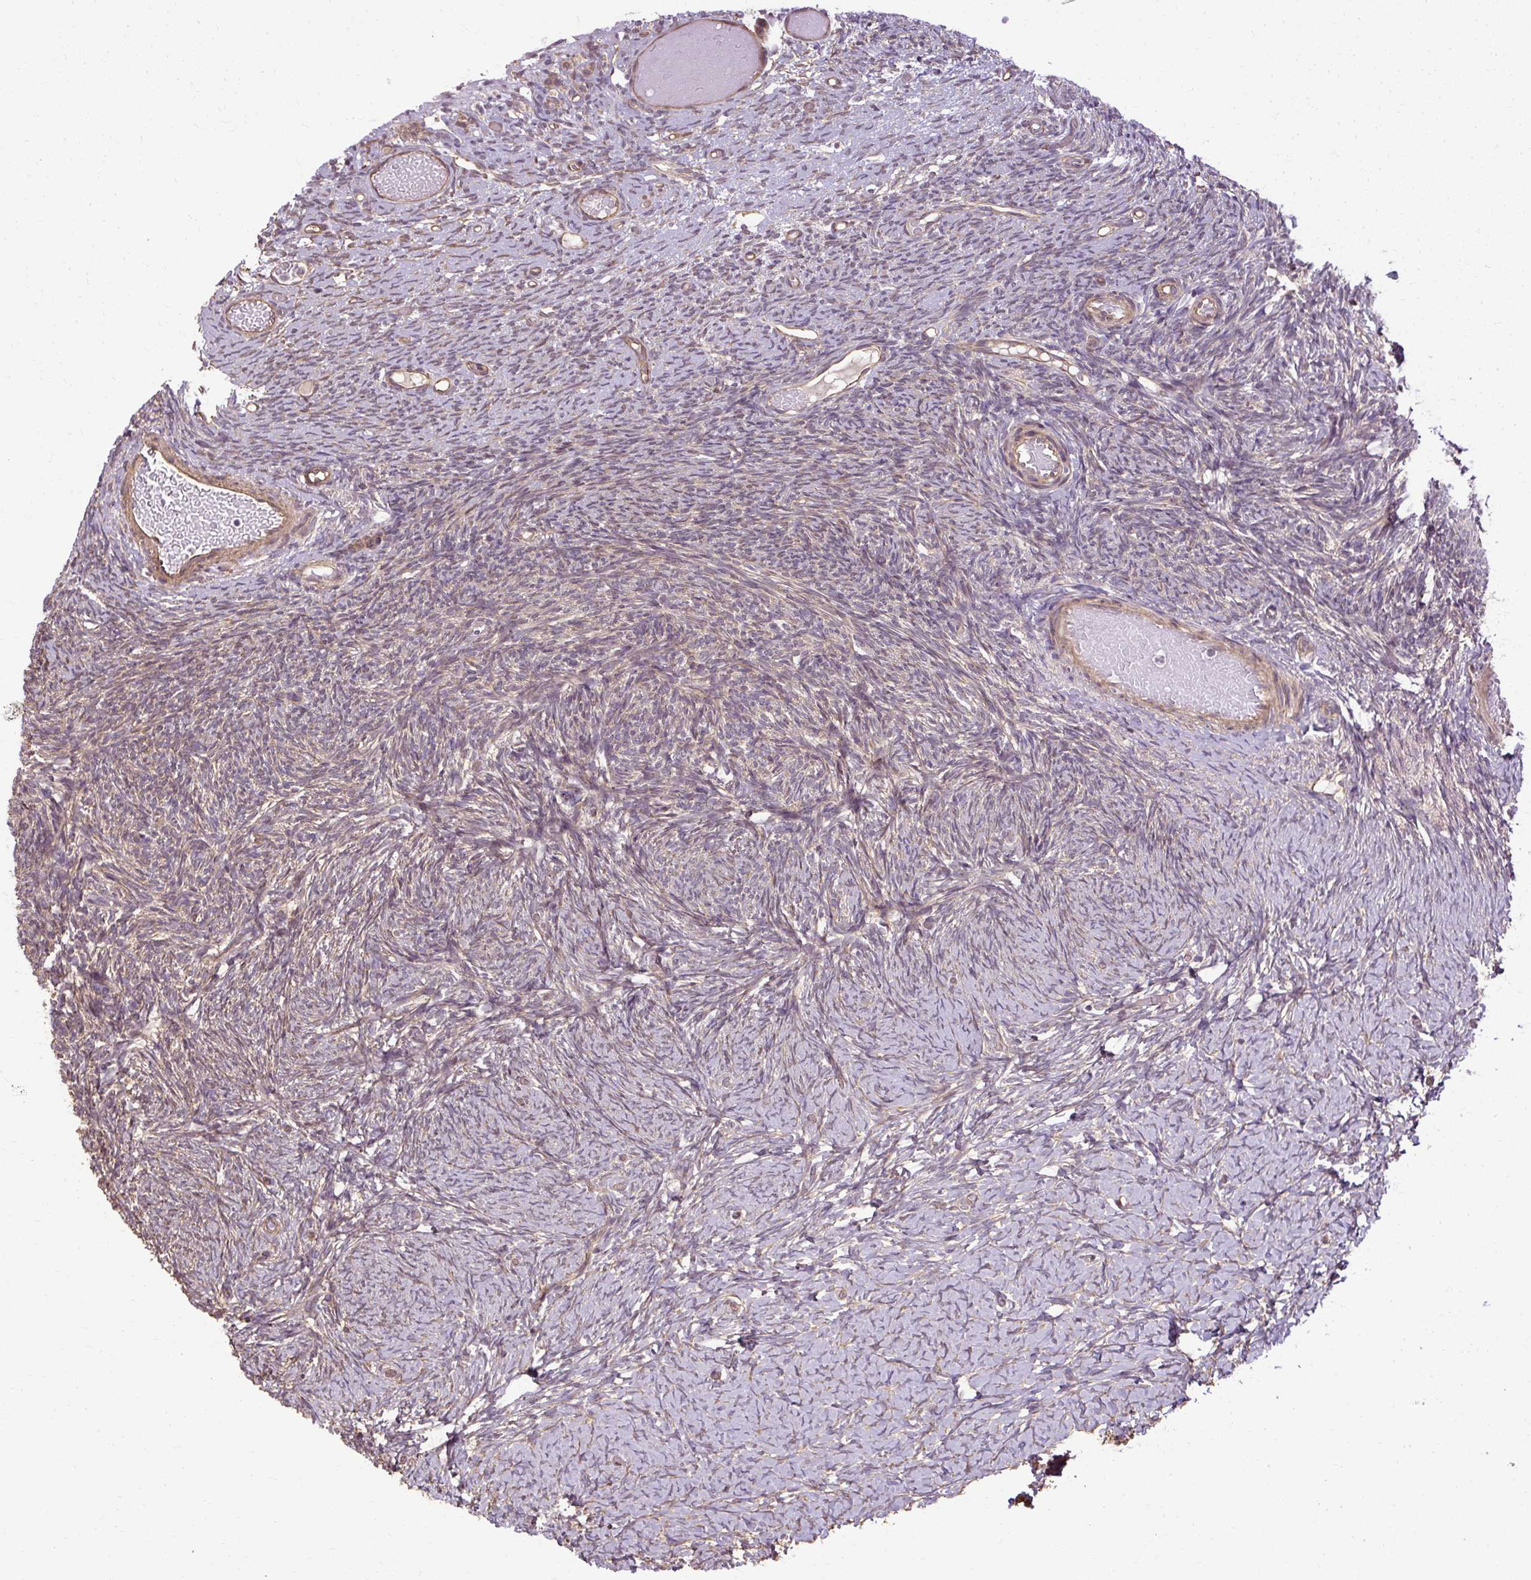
{"staining": {"intensity": "strong", "quantity": "25%-75%", "location": "cytoplasmic/membranous"}, "tissue": "ovary", "cell_type": "Follicle cells", "image_type": "normal", "snomed": [{"axis": "morphology", "description": "Normal tissue, NOS"}, {"axis": "topography", "description": "Ovary"}], "caption": "Immunohistochemical staining of unremarkable ovary exhibits 25%-75% levels of strong cytoplasmic/membranous protein expression in about 25%-75% of follicle cells.", "gene": "FLRT1", "patient": {"sex": "female", "age": 39}}